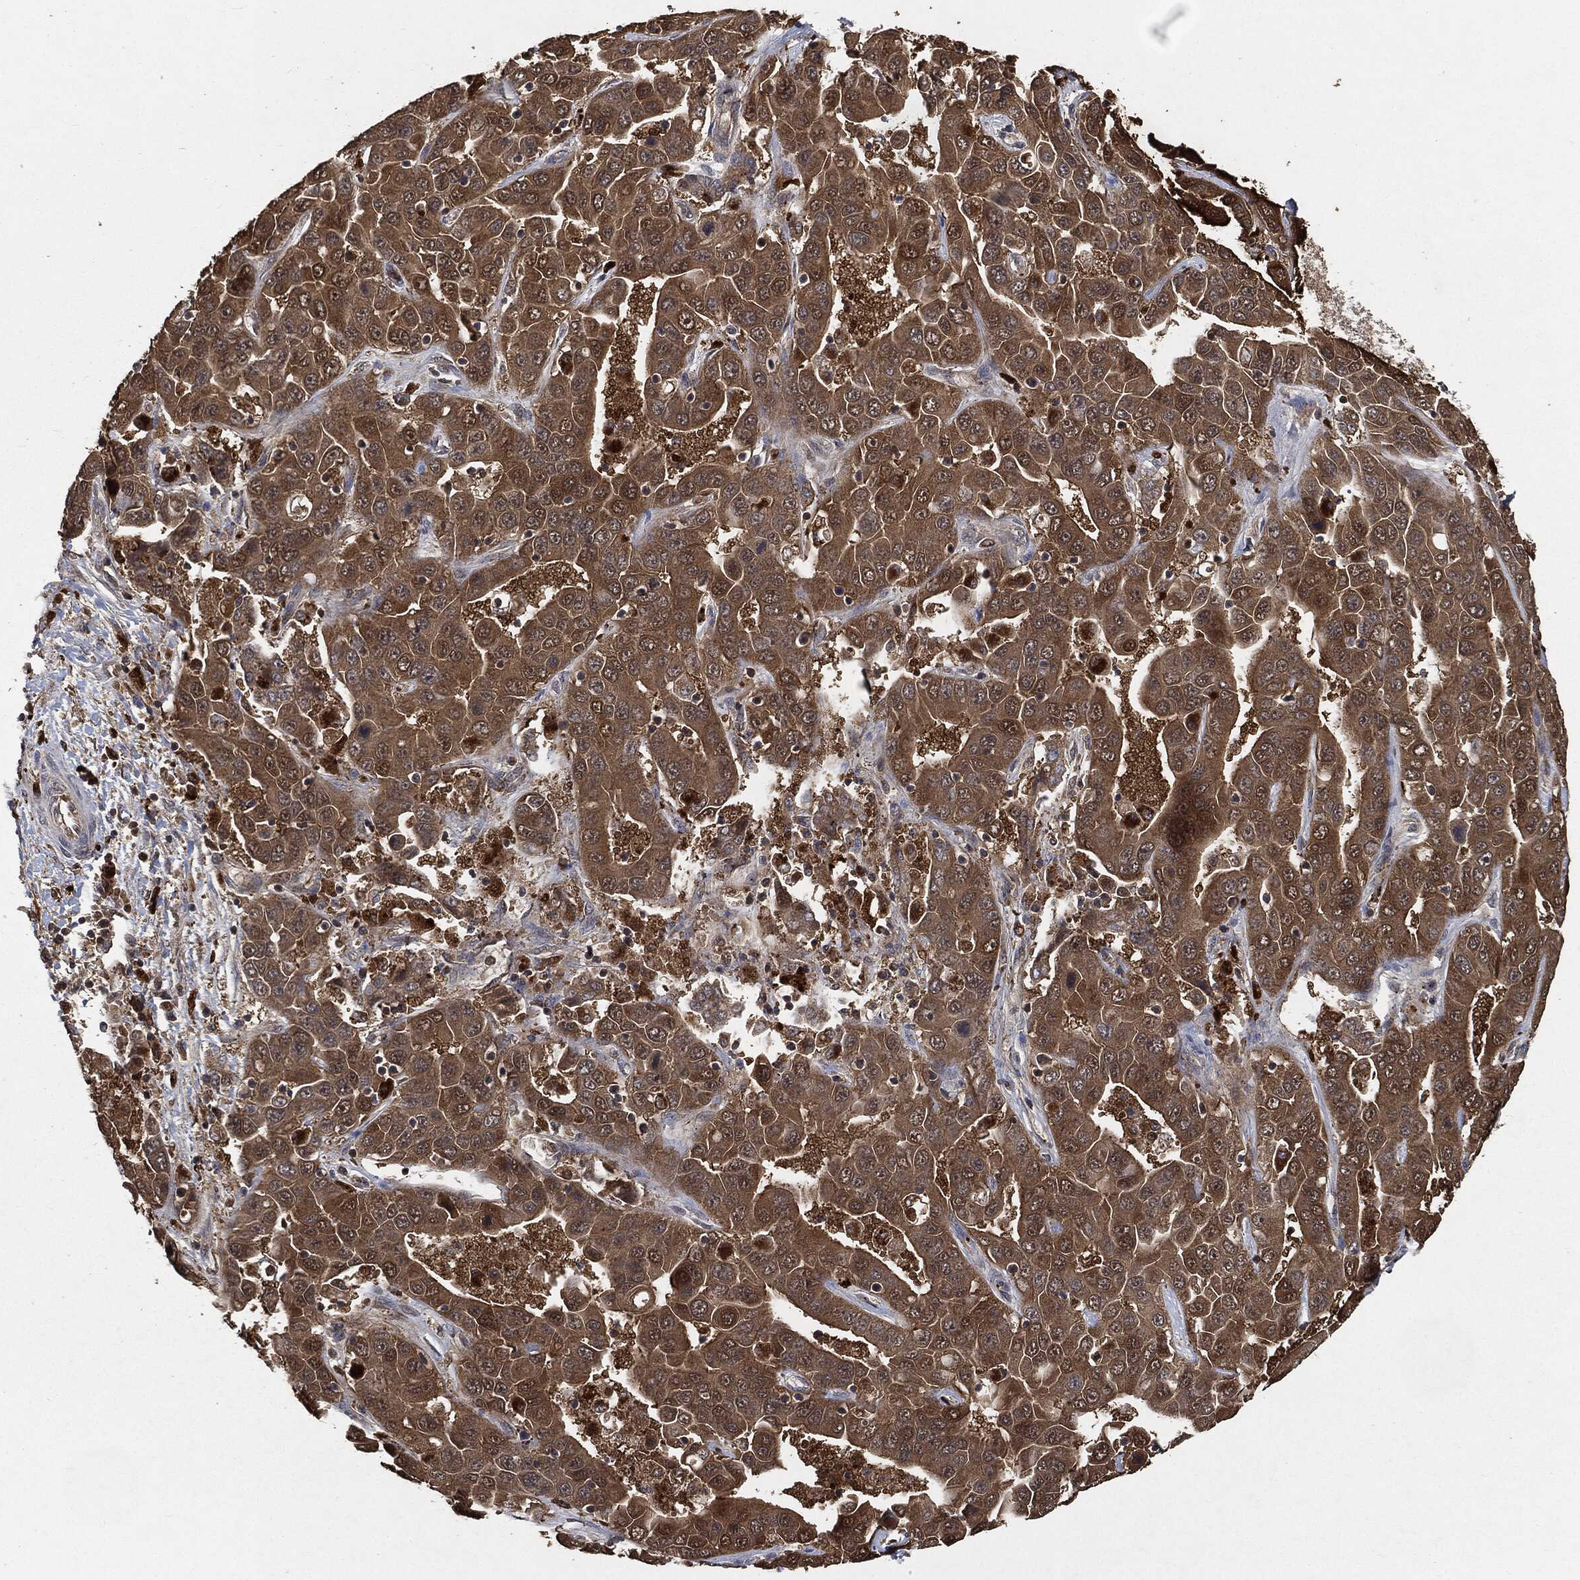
{"staining": {"intensity": "moderate", "quantity": ">75%", "location": "cytoplasmic/membranous"}, "tissue": "liver cancer", "cell_type": "Tumor cells", "image_type": "cancer", "snomed": [{"axis": "morphology", "description": "Cholangiocarcinoma"}, {"axis": "topography", "description": "Liver"}], "caption": "DAB immunohistochemical staining of liver cholangiocarcinoma shows moderate cytoplasmic/membranous protein positivity in about >75% of tumor cells. Nuclei are stained in blue.", "gene": "BRAF", "patient": {"sex": "female", "age": 52}}